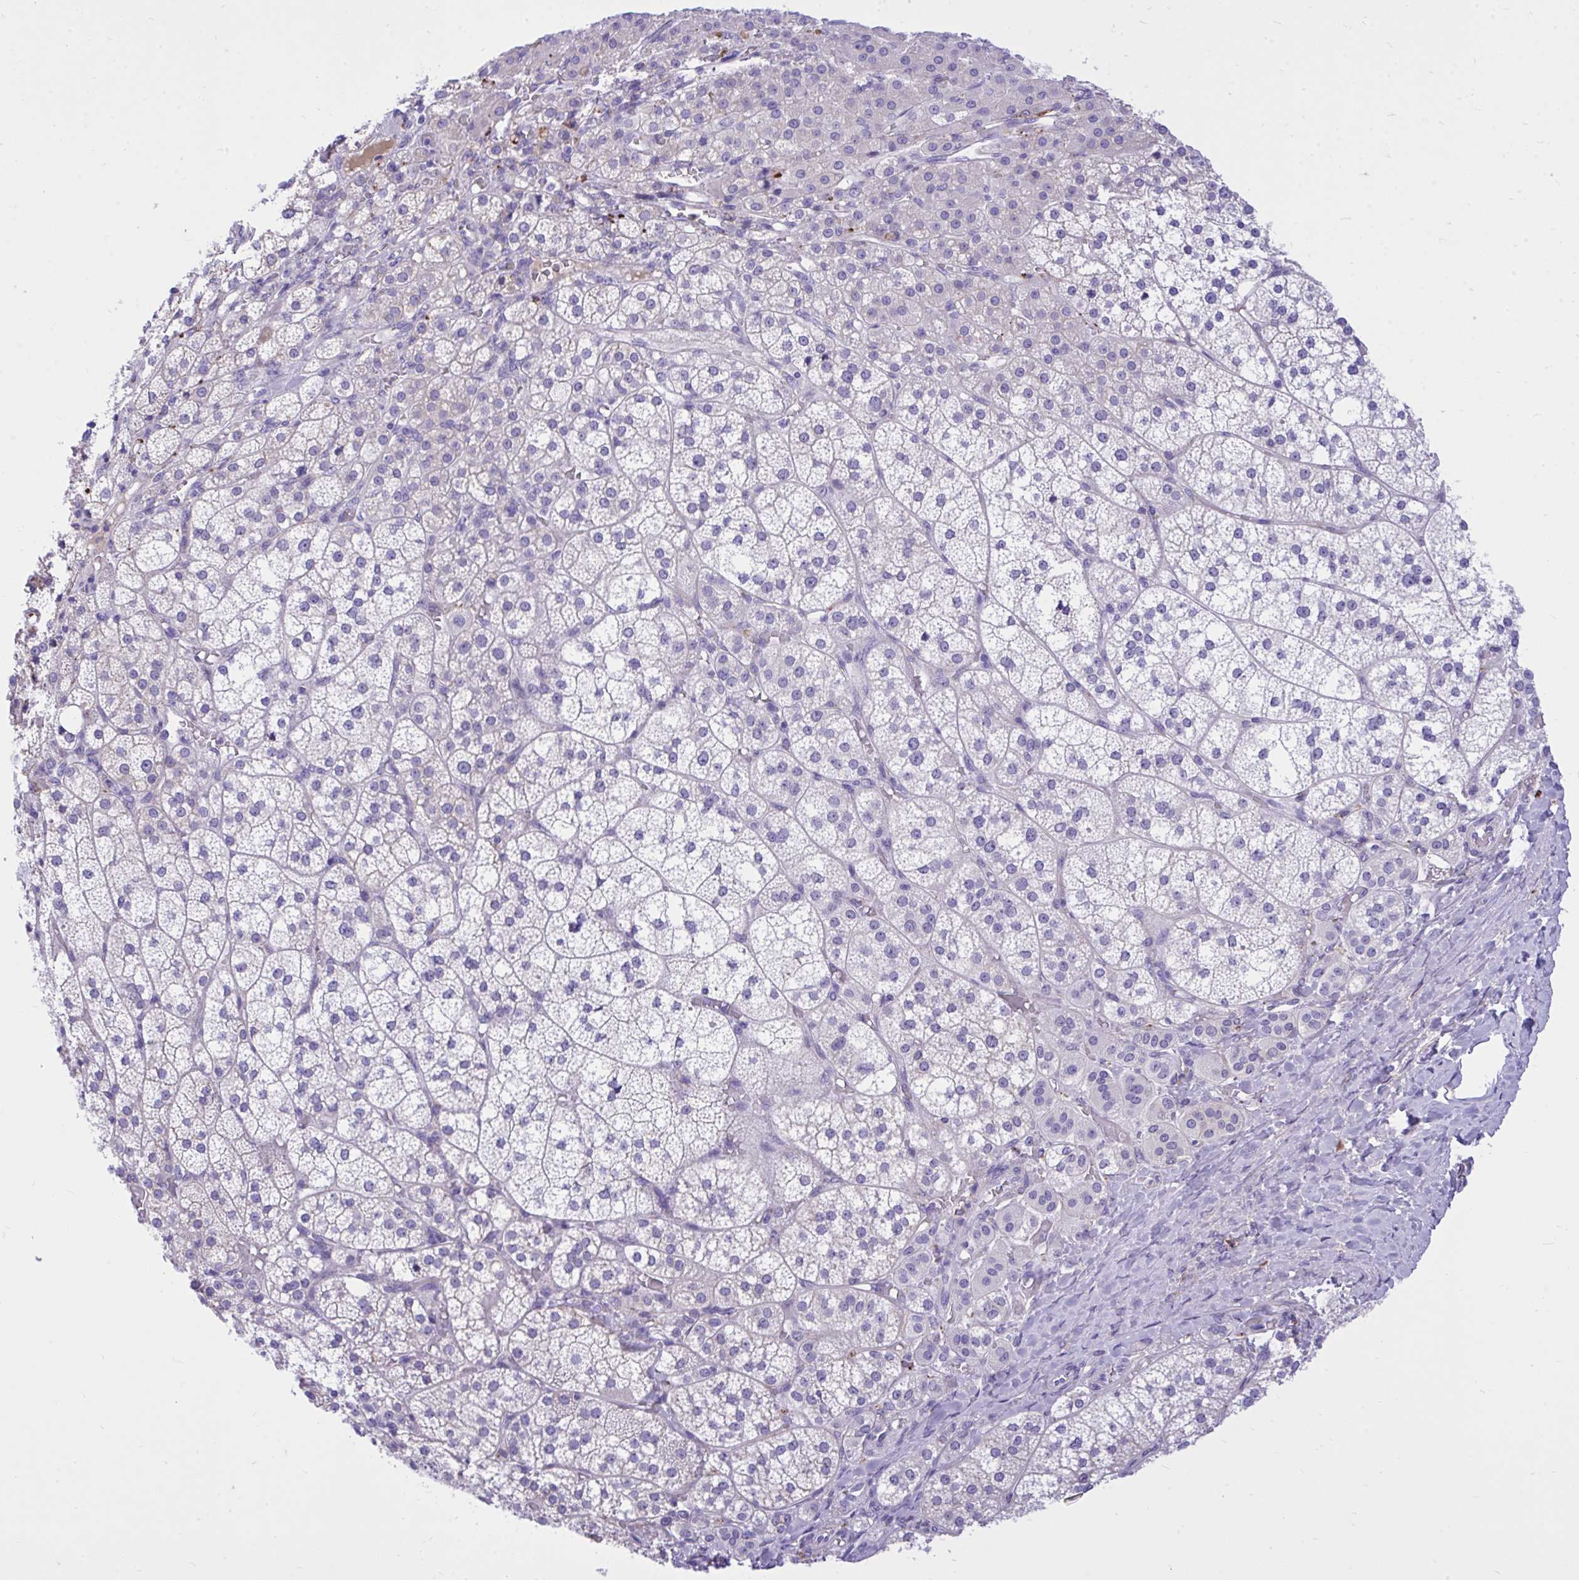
{"staining": {"intensity": "moderate", "quantity": "<25%", "location": "nuclear"}, "tissue": "adrenal gland", "cell_type": "Glandular cells", "image_type": "normal", "snomed": [{"axis": "morphology", "description": "Normal tissue, NOS"}, {"axis": "topography", "description": "Adrenal gland"}], "caption": "Glandular cells demonstrate low levels of moderate nuclear expression in approximately <25% of cells in unremarkable human adrenal gland.", "gene": "HRG", "patient": {"sex": "female", "age": 60}}